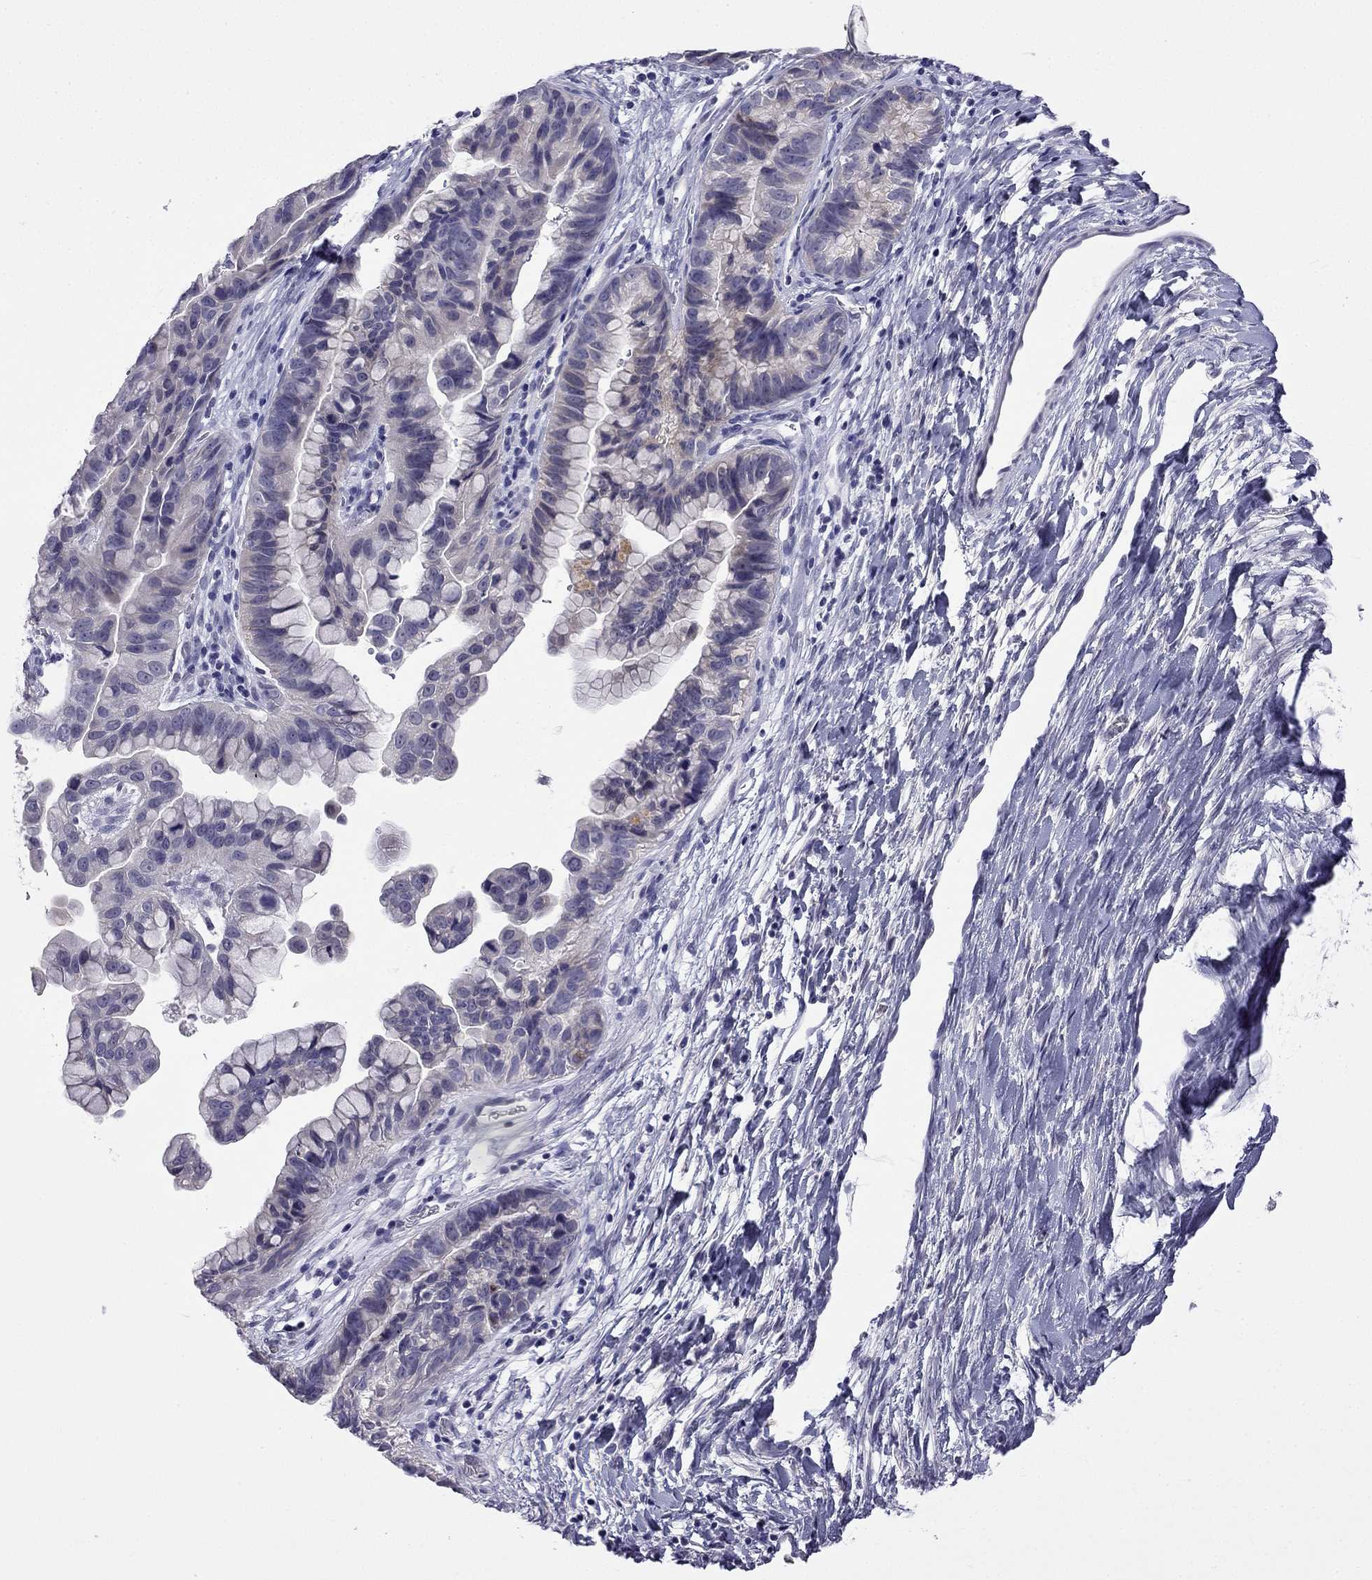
{"staining": {"intensity": "weak", "quantity": "<25%", "location": "cytoplasmic/membranous"}, "tissue": "ovarian cancer", "cell_type": "Tumor cells", "image_type": "cancer", "snomed": [{"axis": "morphology", "description": "Cystadenocarcinoma, mucinous, NOS"}, {"axis": "topography", "description": "Ovary"}], "caption": "A micrograph of ovarian mucinous cystadenocarcinoma stained for a protein demonstrates no brown staining in tumor cells.", "gene": "C5orf49", "patient": {"sex": "female", "age": 76}}